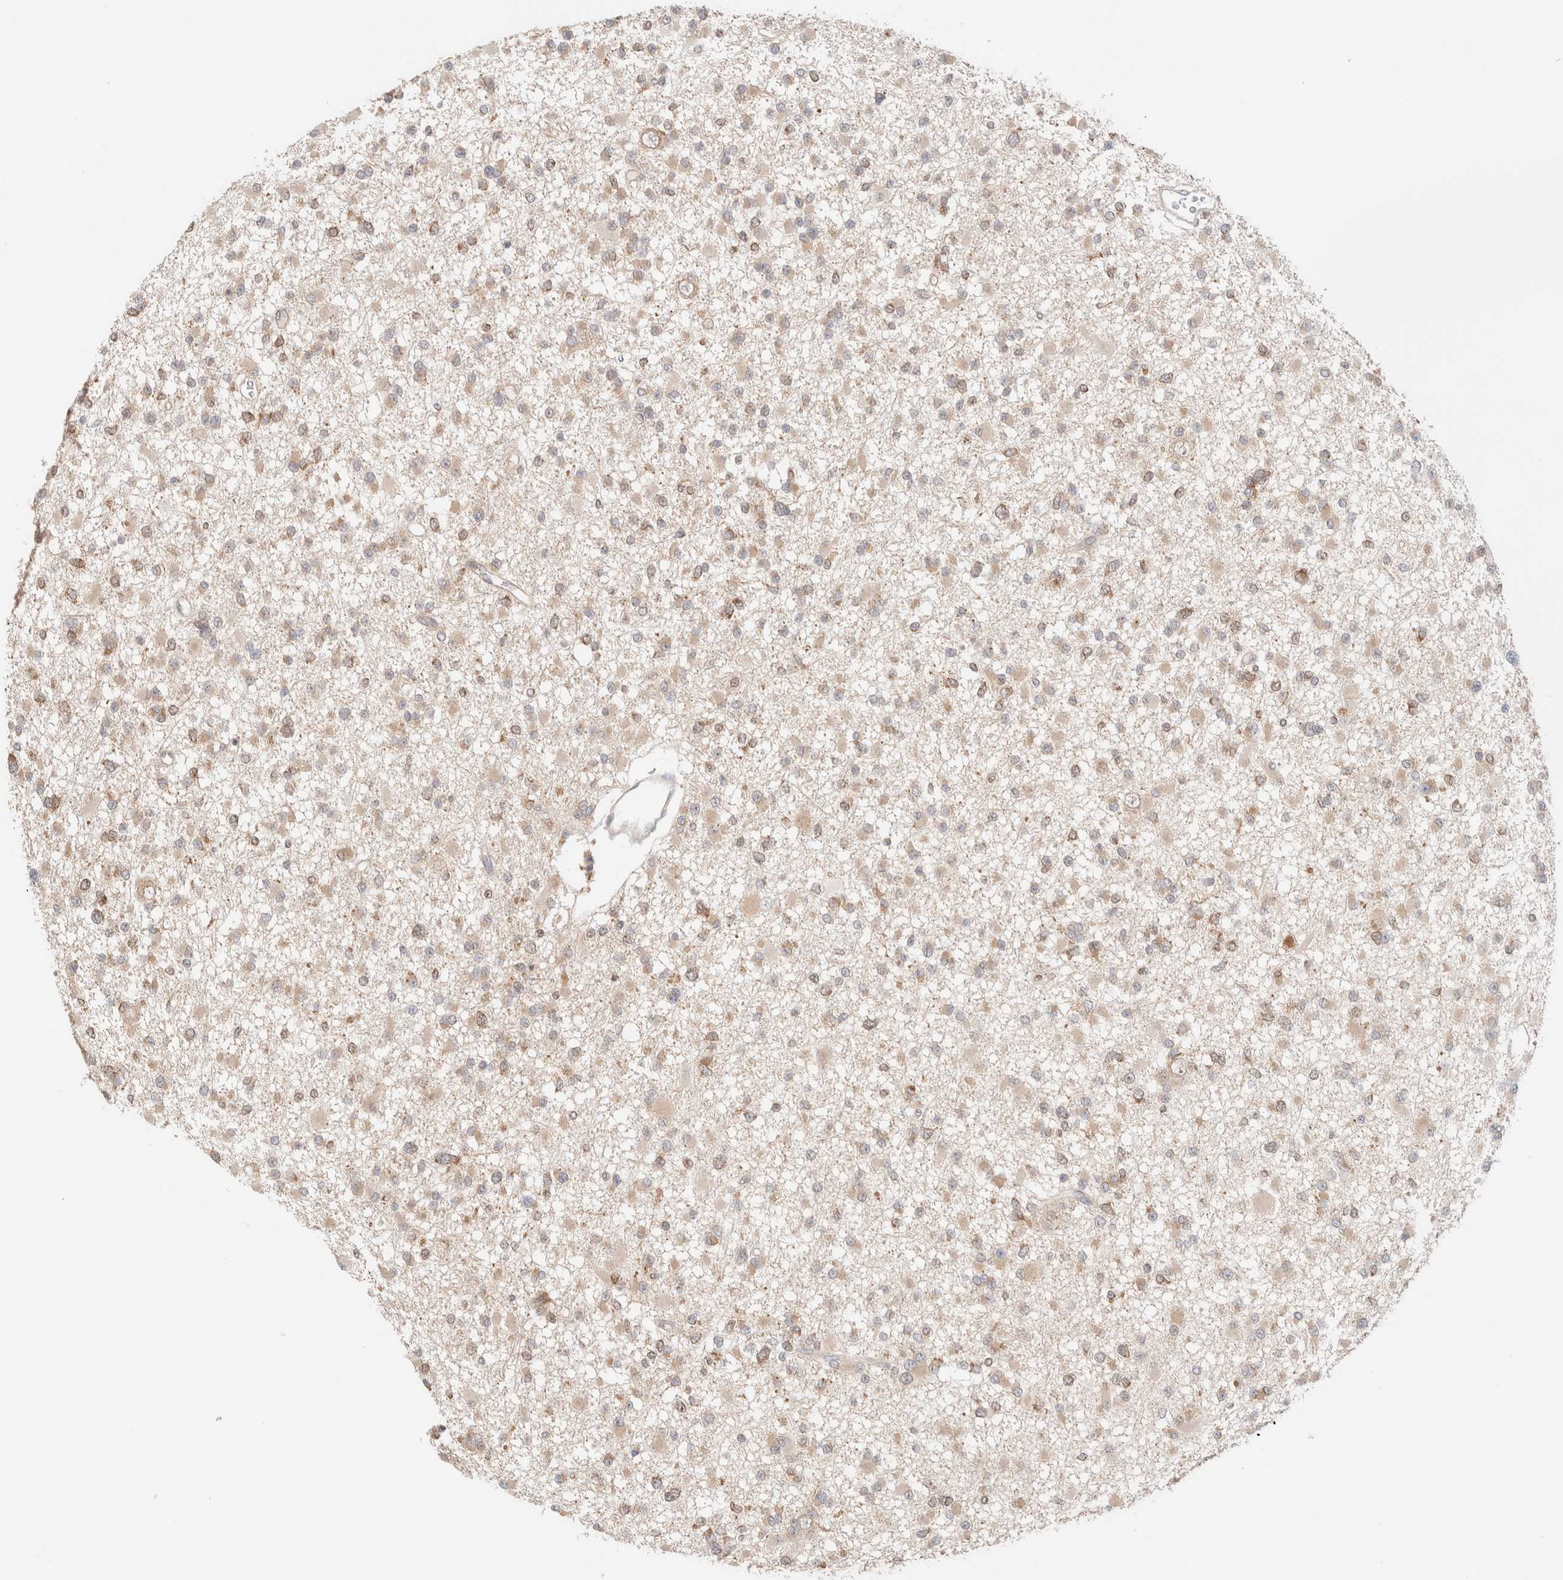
{"staining": {"intensity": "weak", "quantity": "25%-75%", "location": "cytoplasmic/membranous"}, "tissue": "glioma", "cell_type": "Tumor cells", "image_type": "cancer", "snomed": [{"axis": "morphology", "description": "Glioma, malignant, Low grade"}, {"axis": "topography", "description": "Brain"}], "caption": "Protein staining exhibits weak cytoplasmic/membranous staining in about 25%-75% of tumor cells in glioma.", "gene": "XKR4", "patient": {"sex": "female", "age": 22}}